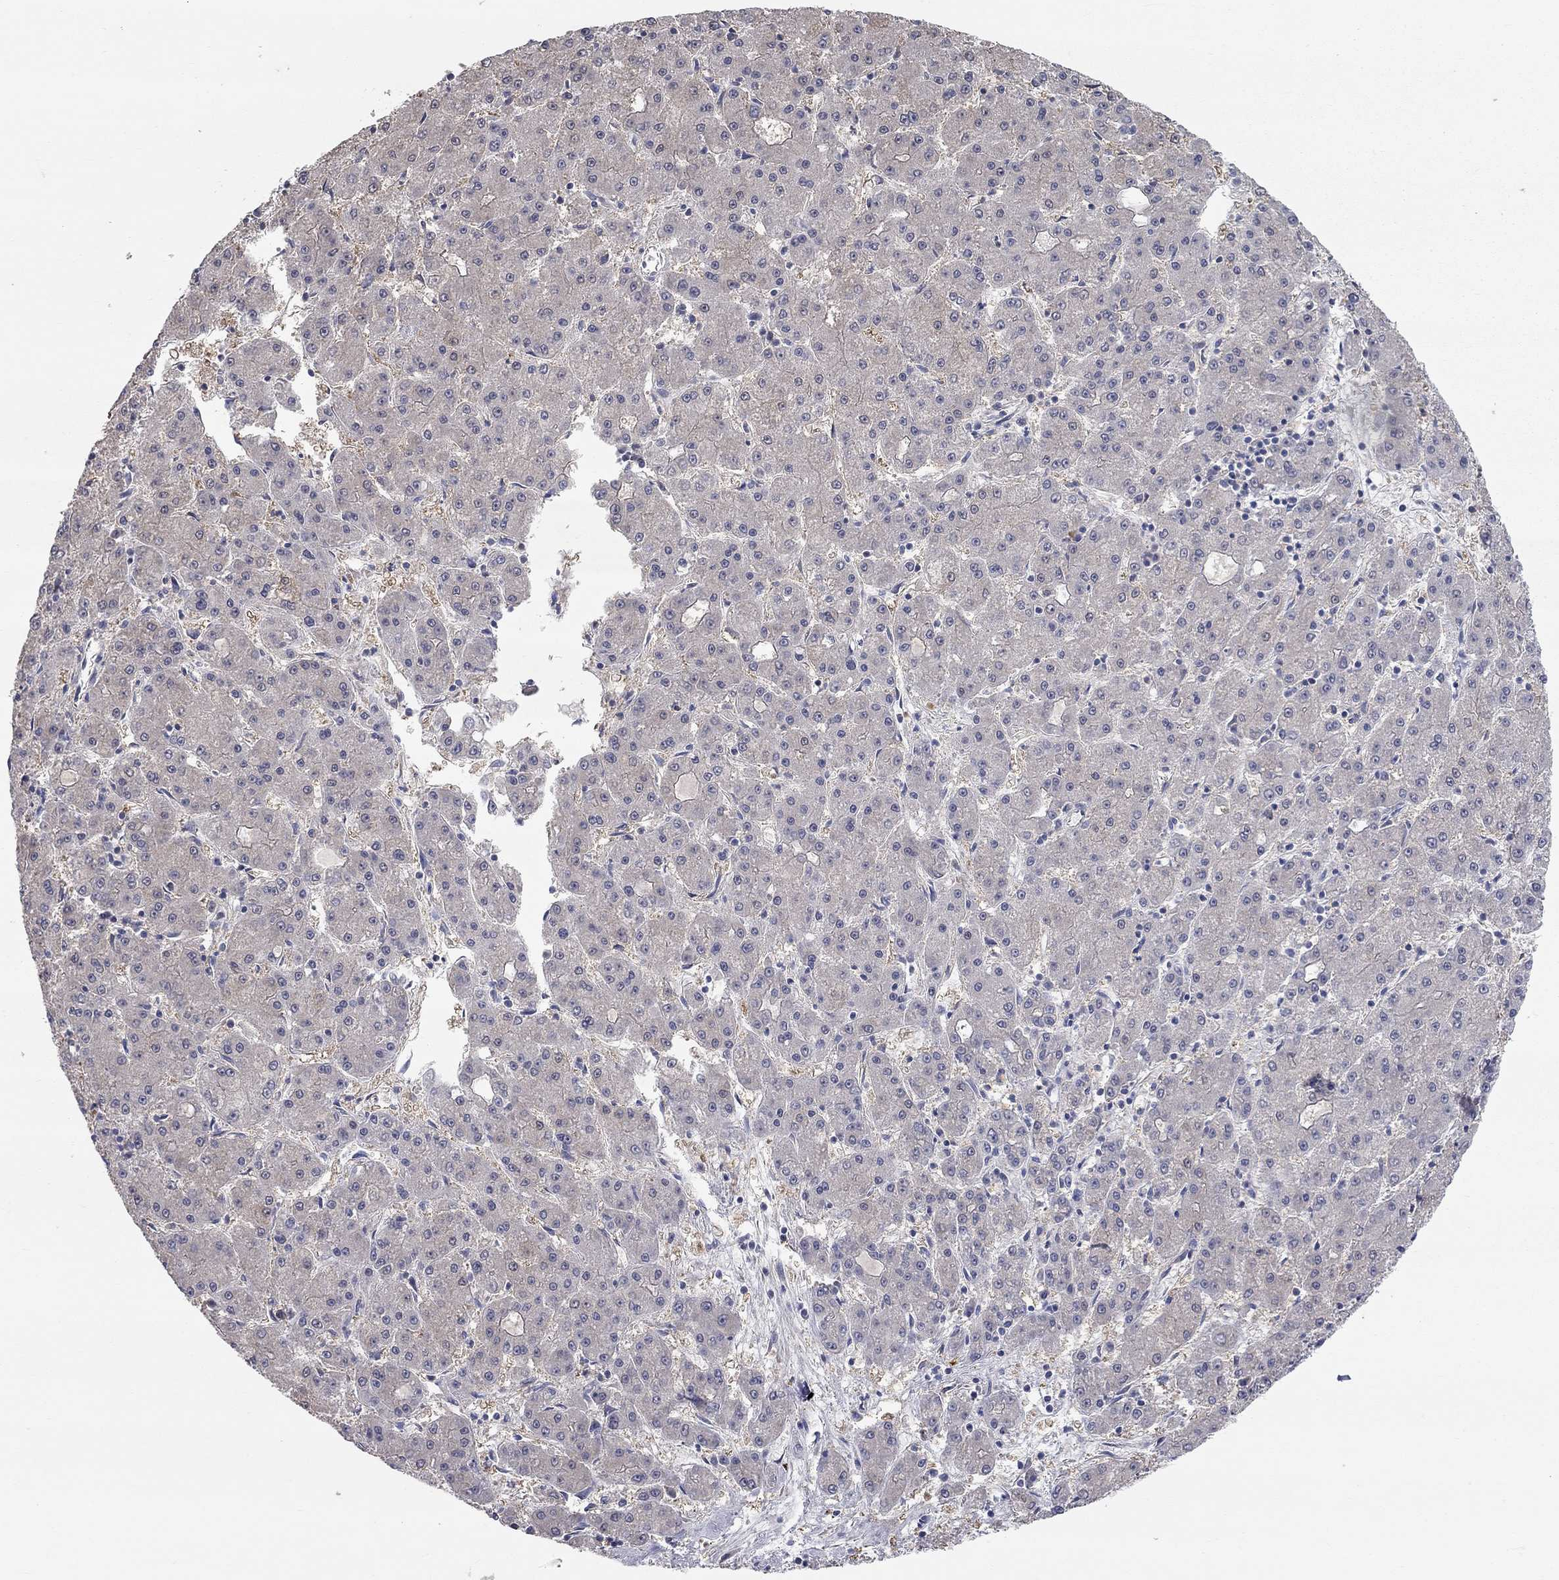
{"staining": {"intensity": "negative", "quantity": "none", "location": "none"}, "tissue": "liver cancer", "cell_type": "Tumor cells", "image_type": "cancer", "snomed": [{"axis": "morphology", "description": "Carcinoma, Hepatocellular, NOS"}, {"axis": "topography", "description": "Liver"}], "caption": "Image shows no significant protein positivity in tumor cells of liver cancer (hepatocellular carcinoma).", "gene": "CFAP161", "patient": {"sex": "male", "age": 73}}